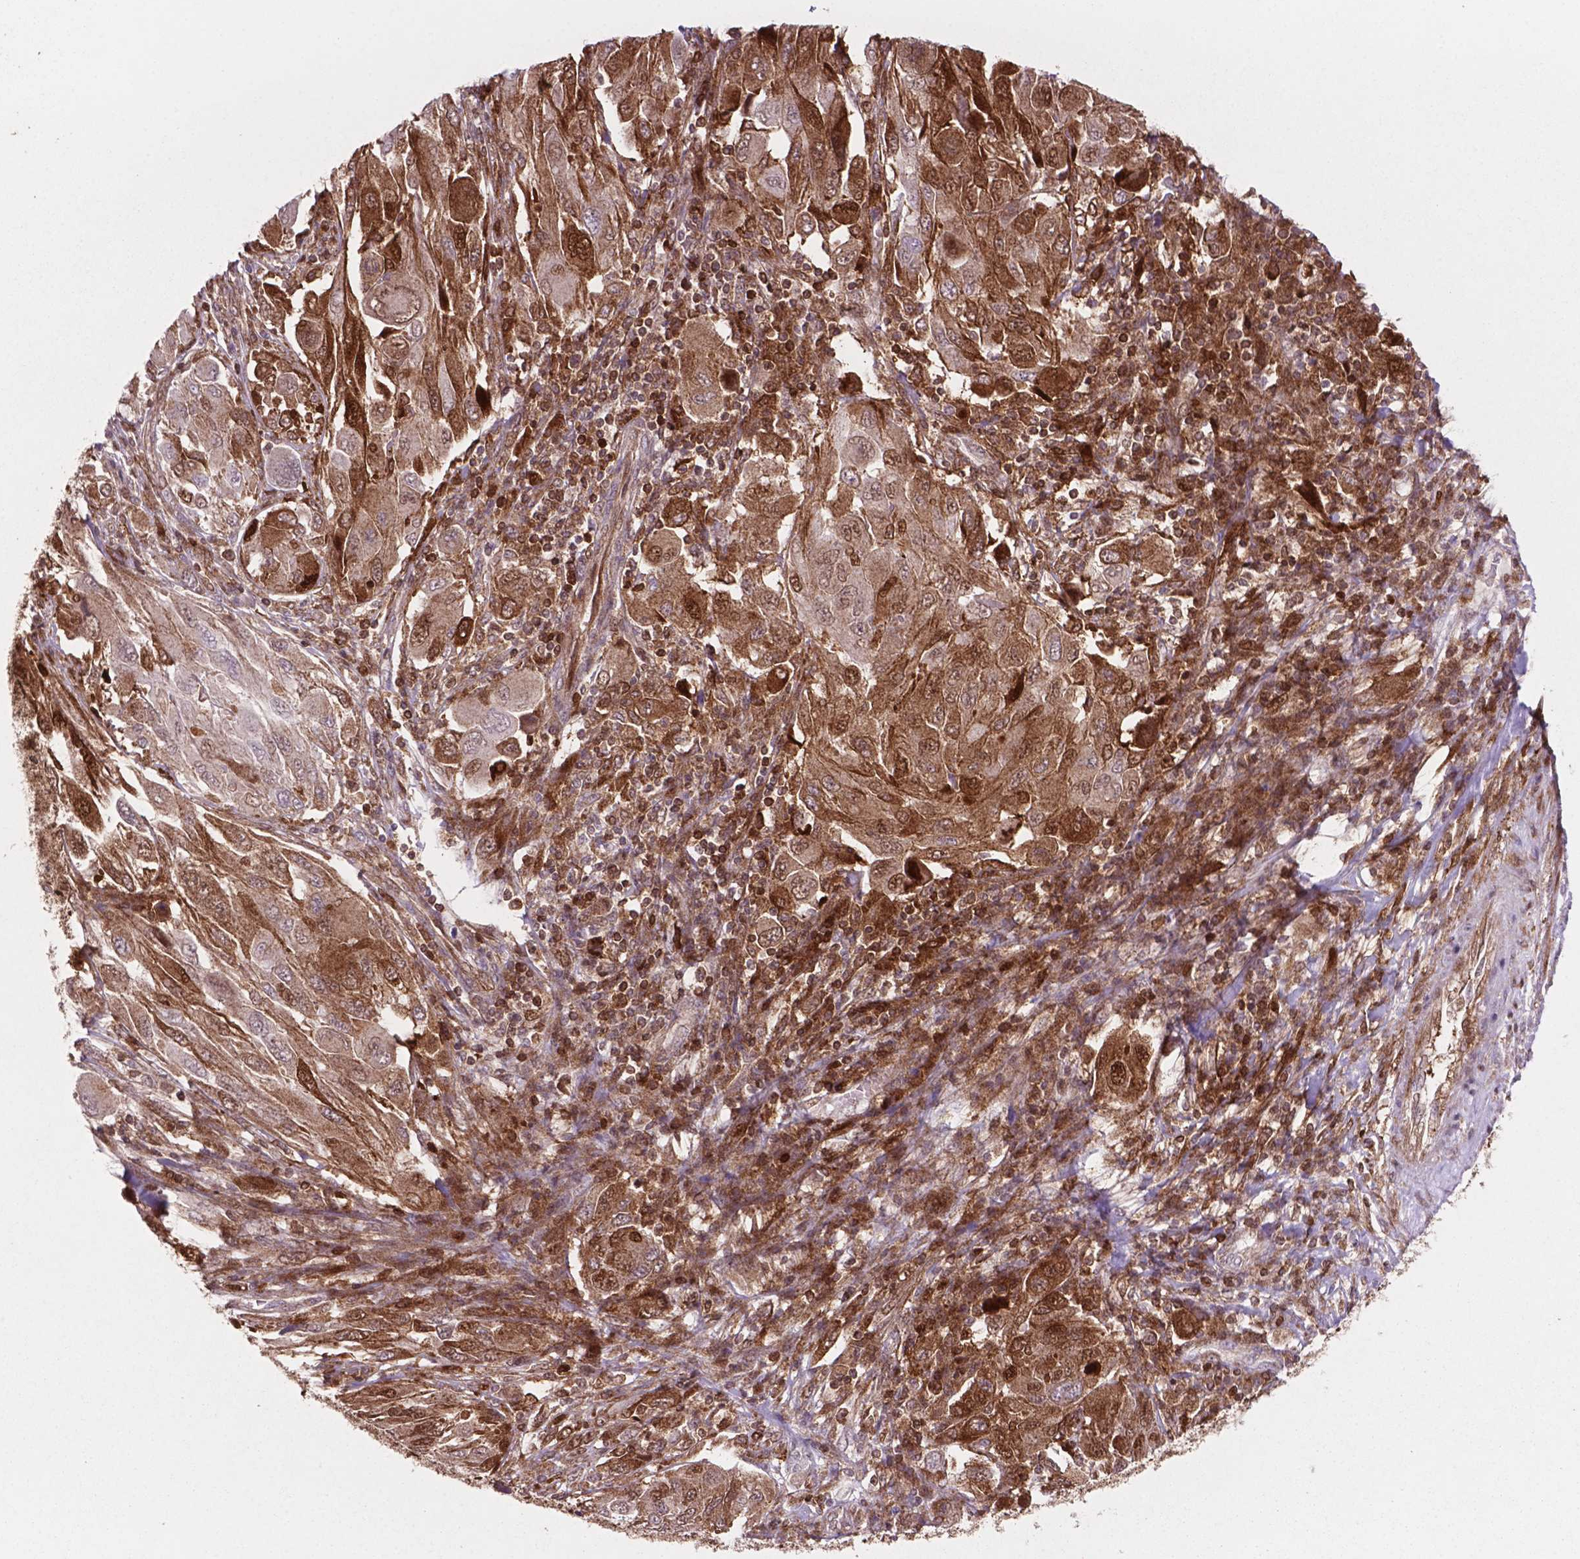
{"staining": {"intensity": "strong", "quantity": "25%-75%", "location": "cytoplasmic/membranous,nuclear"}, "tissue": "melanoma", "cell_type": "Tumor cells", "image_type": "cancer", "snomed": [{"axis": "morphology", "description": "Malignant melanoma, NOS"}, {"axis": "topography", "description": "Skin"}], "caption": "This is a histology image of immunohistochemistry (IHC) staining of malignant melanoma, which shows strong positivity in the cytoplasmic/membranous and nuclear of tumor cells.", "gene": "LDHA", "patient": {"sex": "female", "age": 91}}